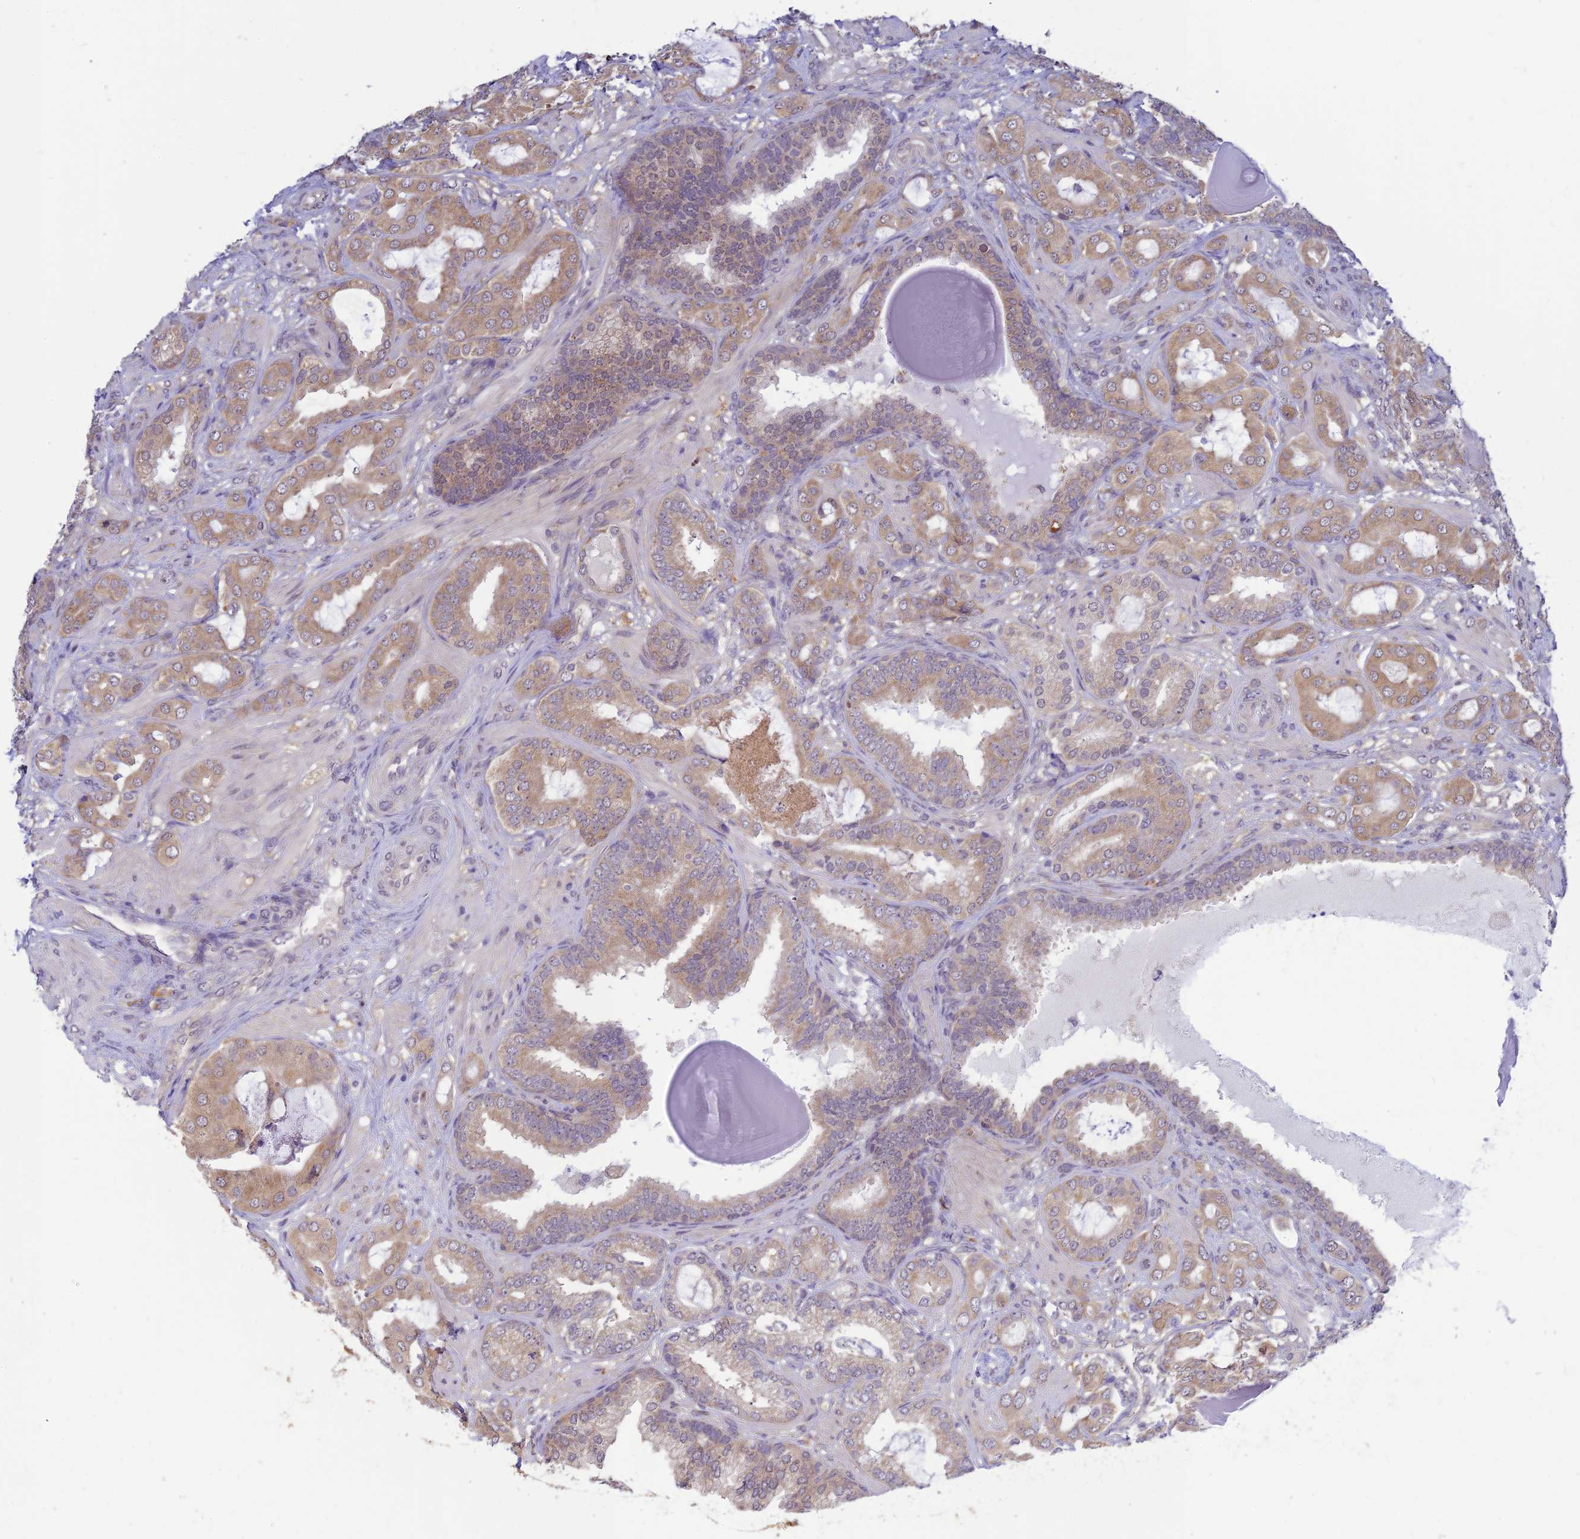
{"staining": {"intensity": "moderate", "quantity": "25%-75%", "location": "cytoplasmic/membranous"}, "tissue": "prostate cancer", "cell_type": "Tumor cells", "image_type": "cancer", "snomed": [{"axis": "morphology", "description": "Adenocarcinoma, Low grade"}, {"axis": "topography", "description": "Prostate"}], "caption": "Immunohistochemistry staining of adenocarcinoma (low-grade) (prostate), which shows medium levels of moderate cytoplasmic/membranous staining in approximately 25%-75% of tumor cells indicating moderate cytoplasmic/membranous protein expression. The staining was performed using DAB (brown) for protein detection and nuclei were counterstained in hematoxylin (blue).", "gene": "SKIC8", "patient": {"sex": "male", "age": 57}}